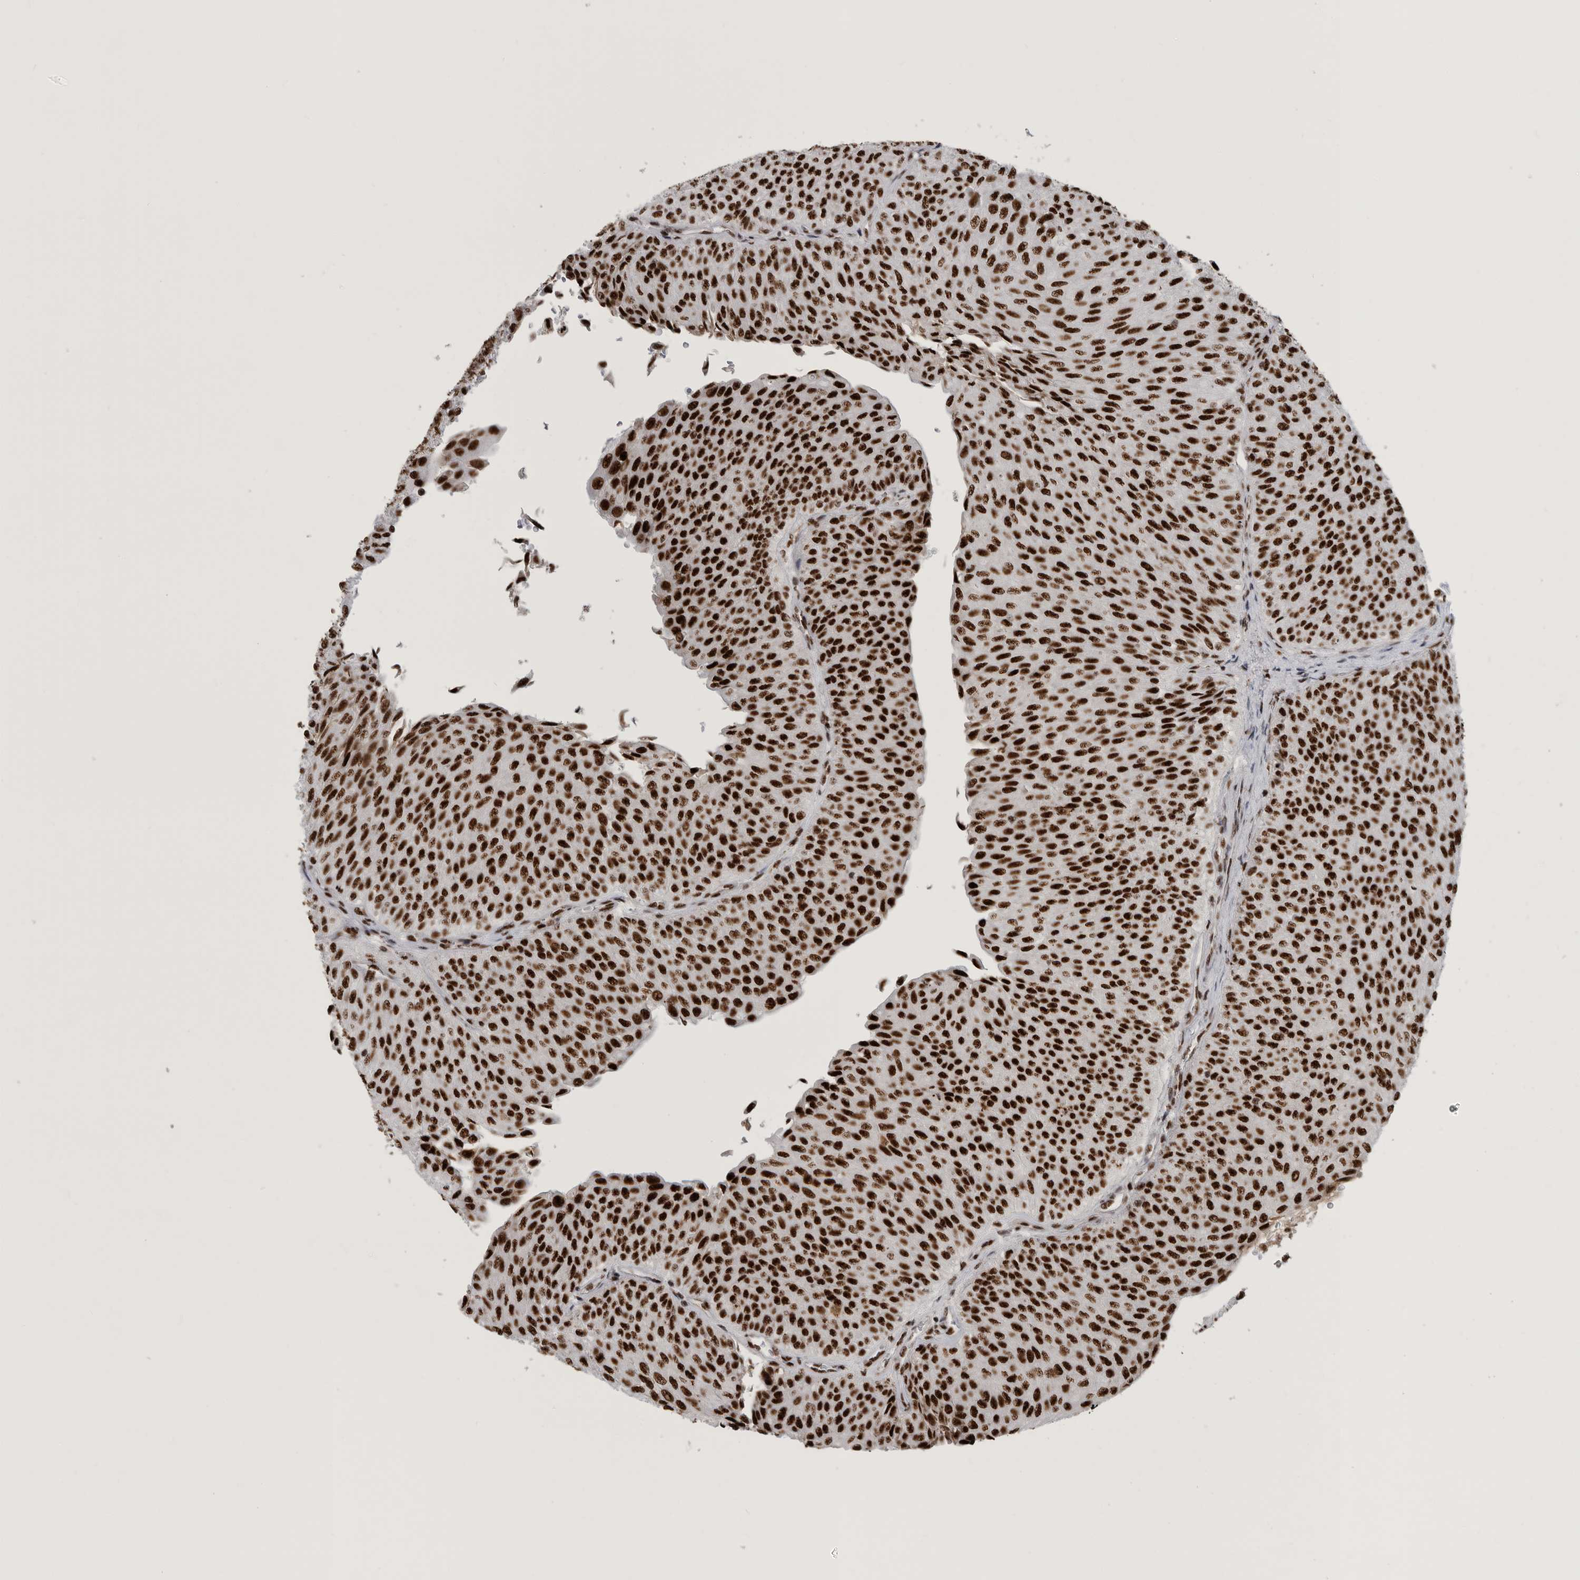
{"staining": {"intensity": "strong", "quantity": ">75%", "location": "nuclear"}, "tissue": "urothelial cancer", "cell_type": "Tumor cells", "image_type": "cancer", "snomed": [{"axis": "morphology", "description": "Urothelial carcinoma, Low grade"}, {"axis": "topography", "description": "Urinary bladder"}], "caption": "Approximately >75% of tumor cells in human low-grade urothelial carcinoma reveal strong nuclear protein staining as visualized by brown immunohistochemical staining.", "gene": "BCLAF1", "patient": {"sex": "male", "age": 78}}